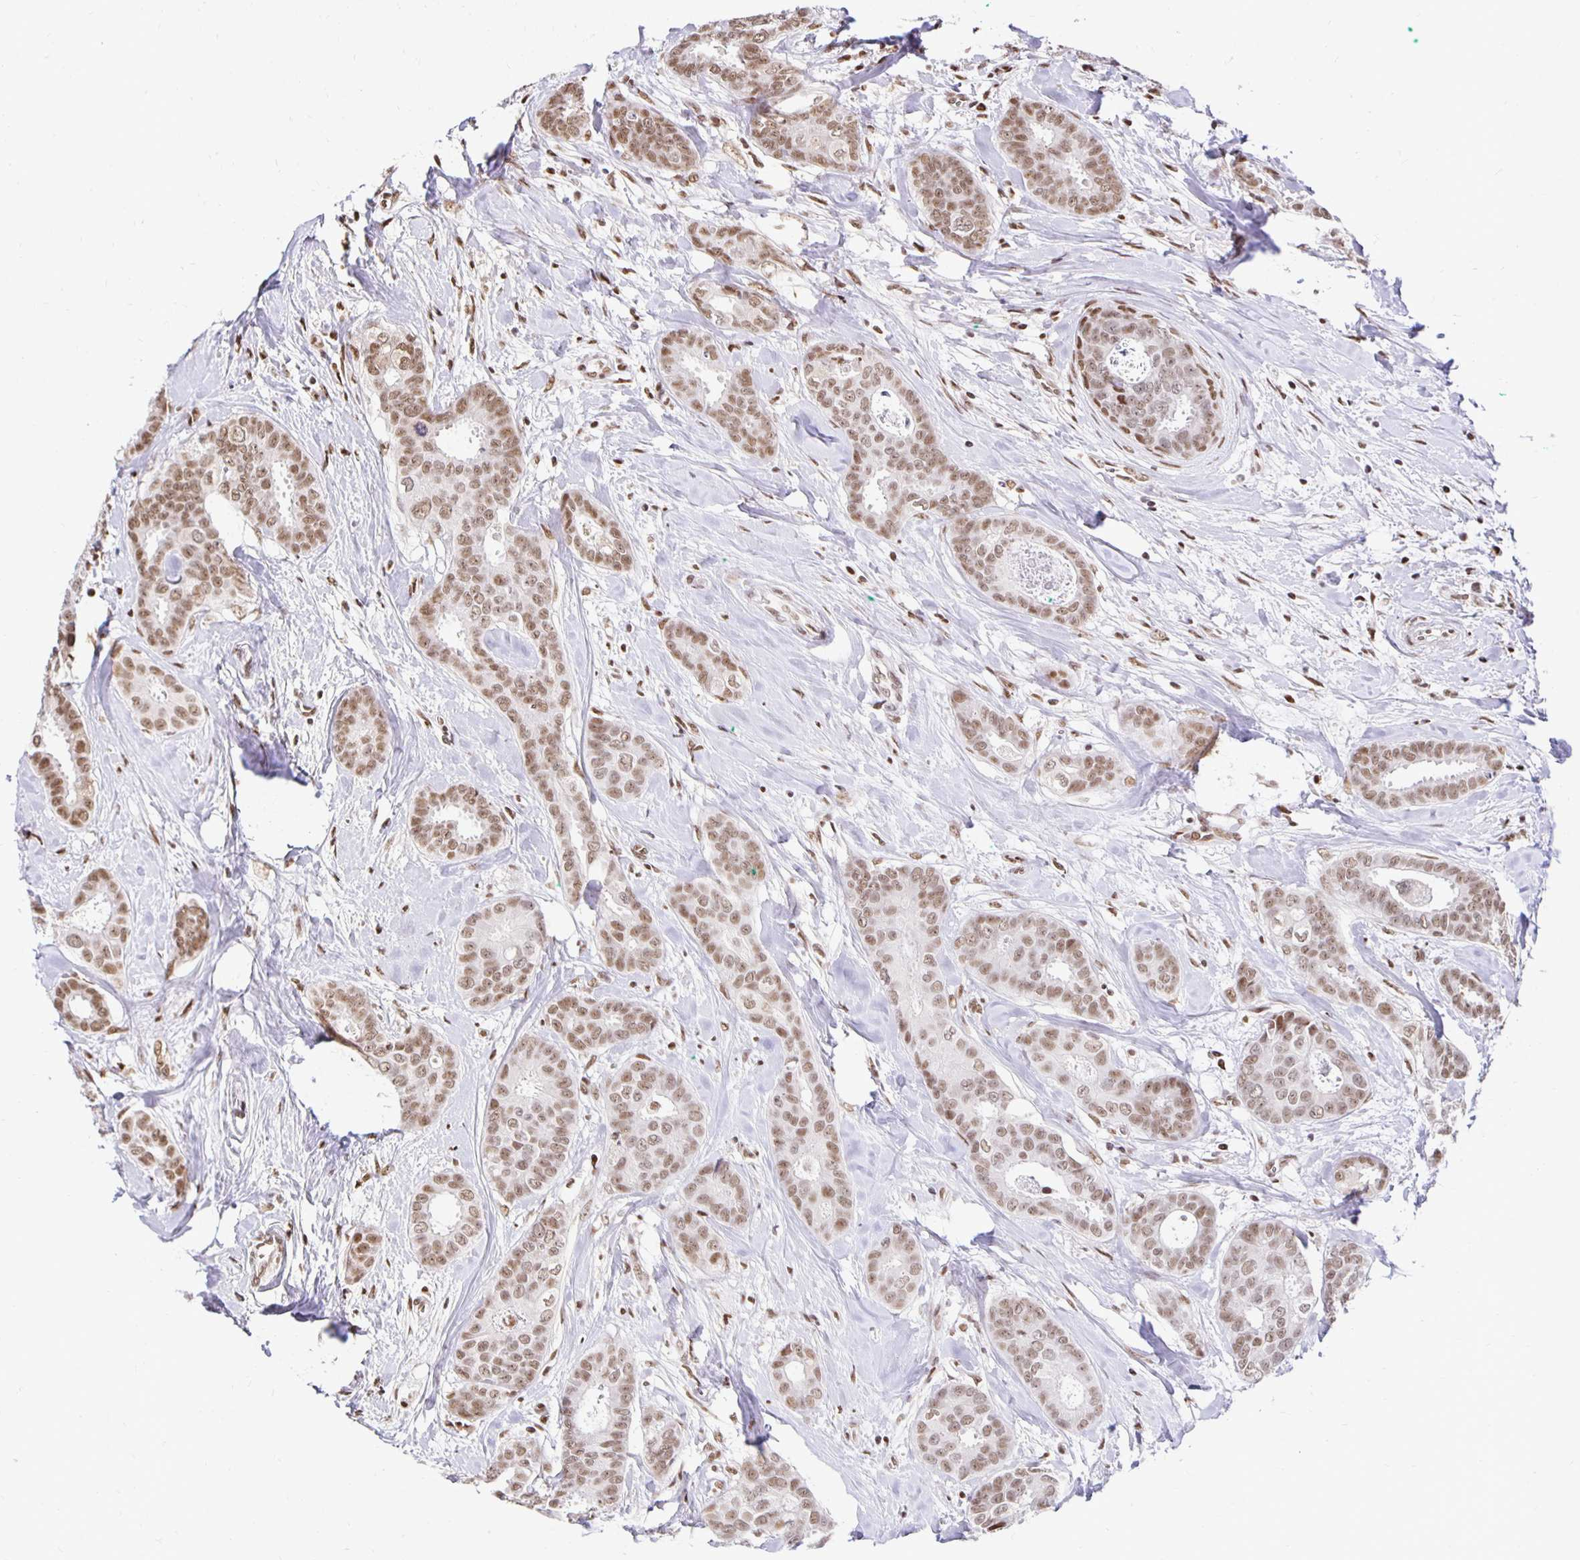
{"staining": {"intensity": "moderate", "quantity": ">75%", "location": "nuclear"}, "tissue": "breast cancer", "cell_type": "Tumor cells", "image_type": "cancer", "snomed": [{"axis": "morphology", "description": "Duct carcinoma"}, {"axis": "topography", "description": "Breast"}], "caption": "Breast cancer (infiltrating ductal carcinoma) stained with a protein marker reveals moderate staining in tumor cells.", "gene": "ZNF579", "patient": {"sex": "female", "age": 45}}